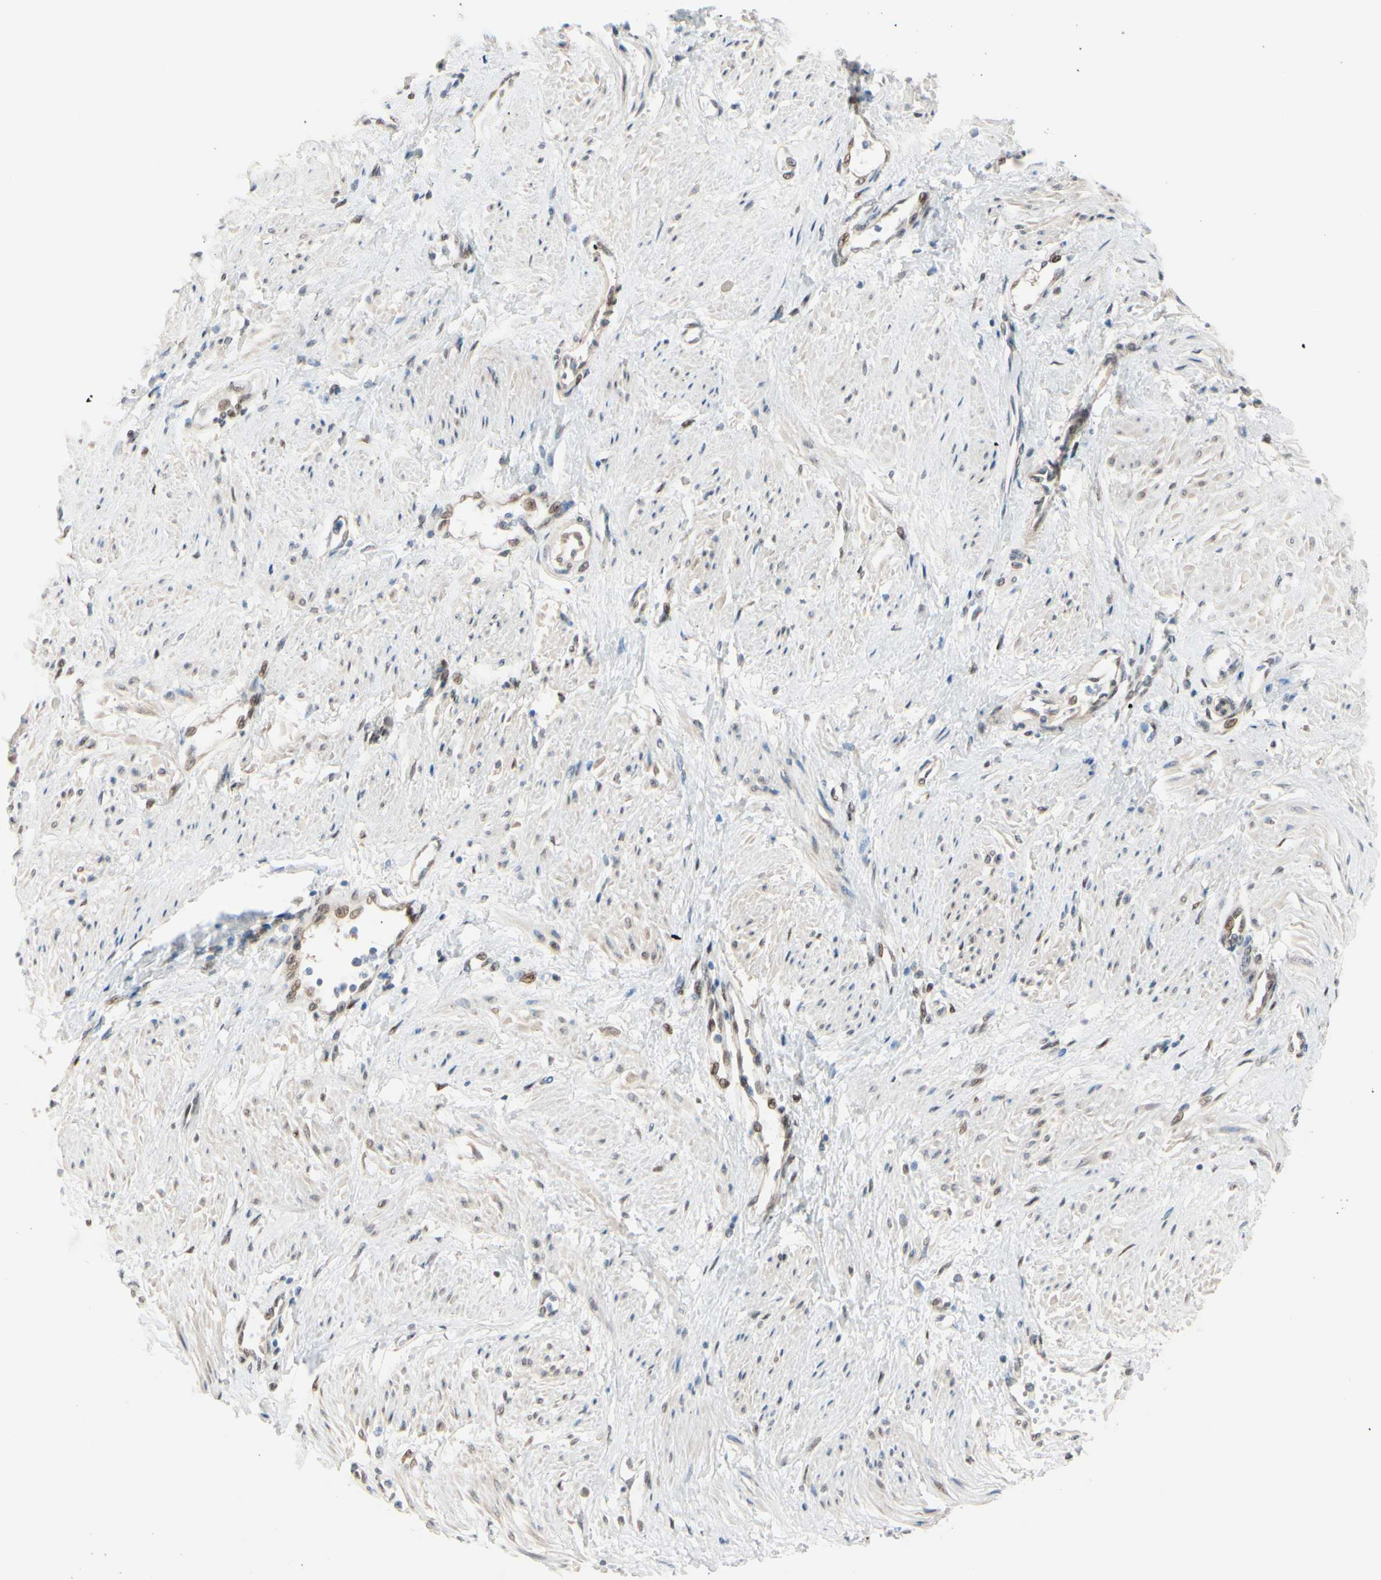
{"staining": {"intensity": "weak", "quantity": "25%-75%", "location": "cytoplasmic/membranous,nuclear"}, "tissue": "smooth muscle", "cell_type": "Smooth muscle cells", "image_type": "normal", "snomed": [{"axis": "morphology", "description": "Normal tissue, NOS"}, {"axis": "topography", "description": "Smooth muscle"}, {"axis": "topography", "description": "Uterus"}], "caption": "Immunohistochemistry staining of benign smooth muscle, which displays low levels of weak cytoplasmic/membranous,nuclear expression in about 25%-75% of smooth muscle cells indicating weak cytoplasmic/membranous,nuclear protein positivity. The staining was performed using DAB (brown) for protein detection and nuclei were counterstained in hematoxylin (blue).", "gene": "PTTG1", "patient": {"sex": "female", "age": 39}}